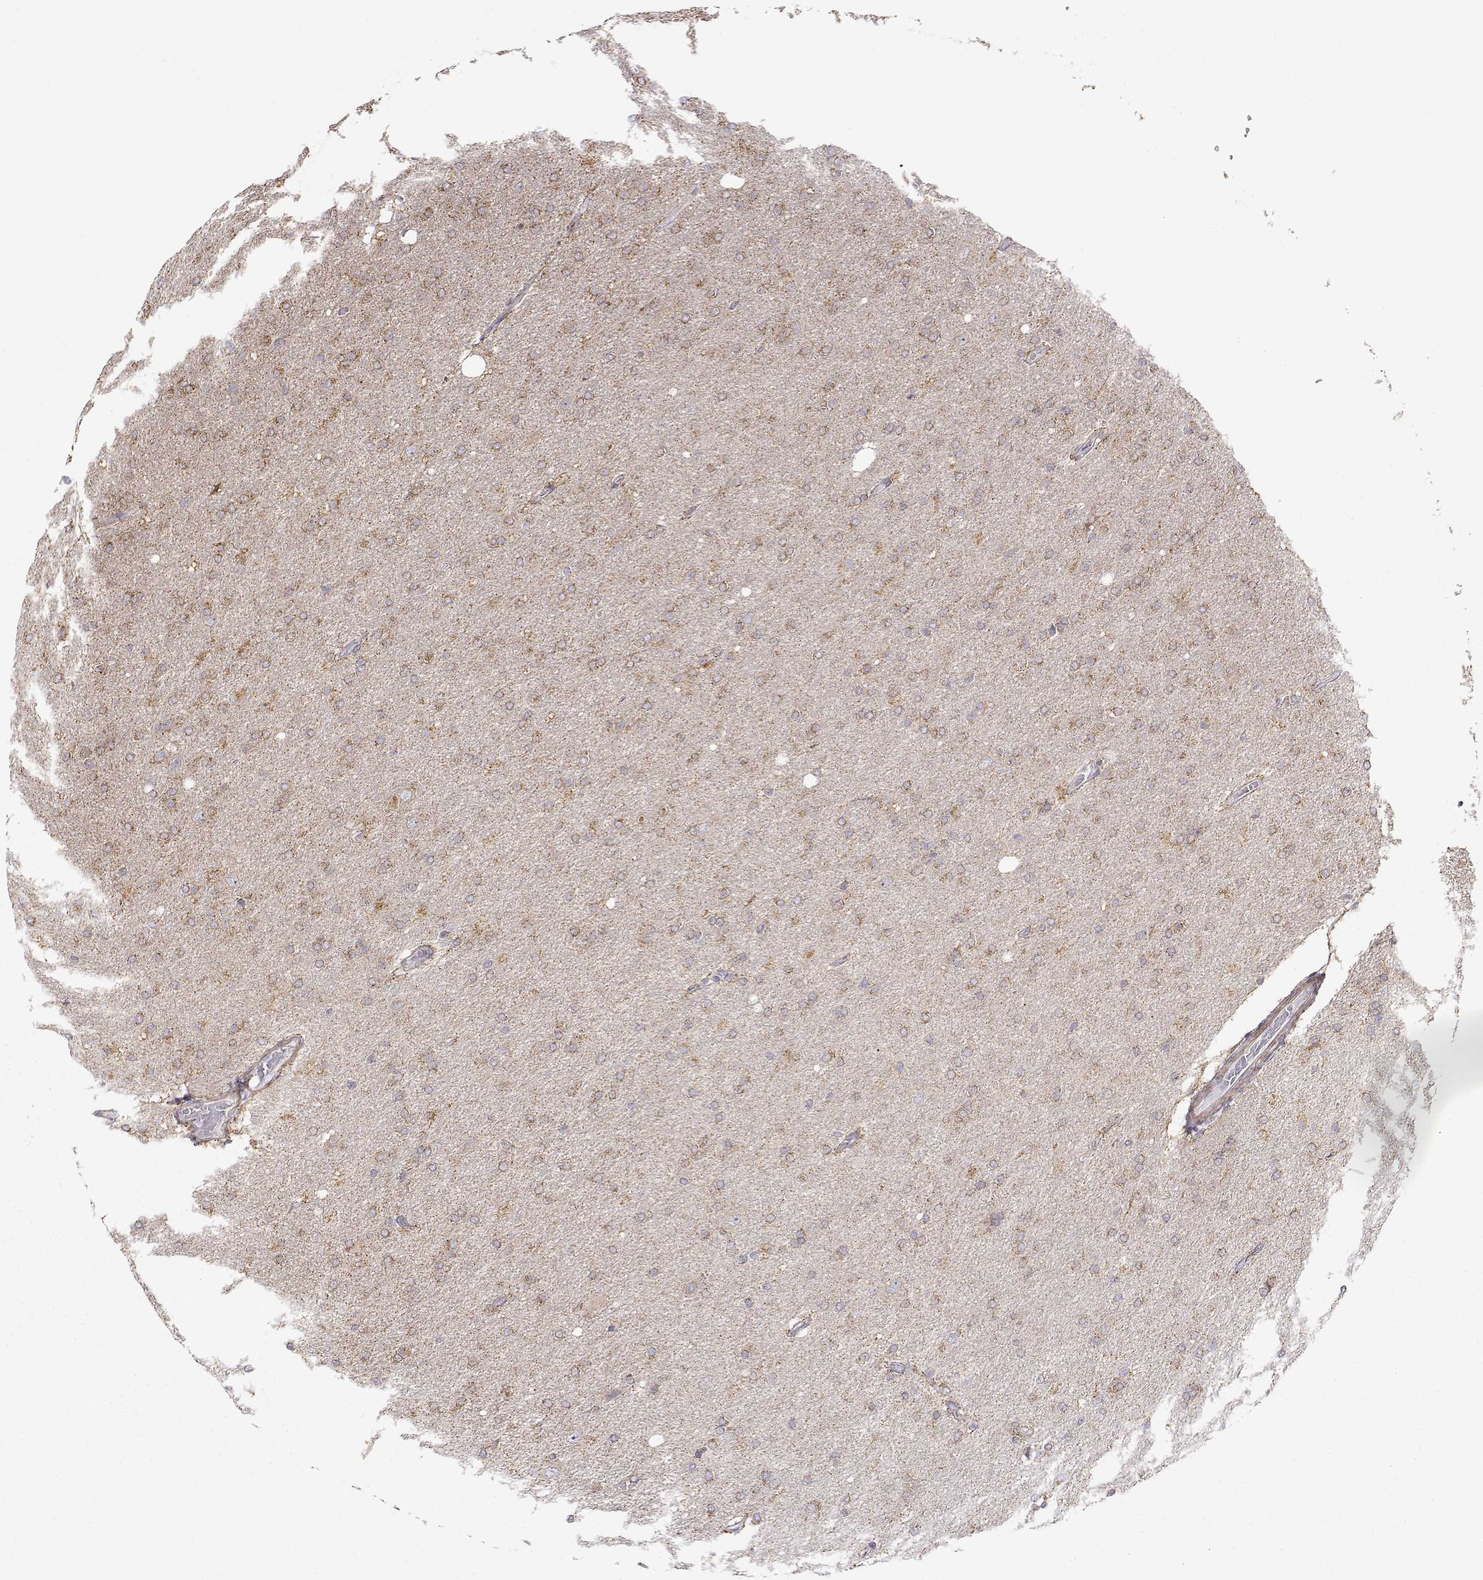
{"staining": {"intensity": "moderate", "quantity": ">75%", "location": "cytoplasmic/membranous"}, "tissue": "glioma", "cell_type": "Tumor cells", "image_type": "cancer", "snomed": [{"axis": "morphology", "description": "Glioma, malignant, High grade"}, {"axis": "topography", "description": "Cerebral cortex"}], "caption": "Human glioma stained with a protein marker displays moderate staining in tumor cells.", "gene": "PAIP1", "patient": {"sex": "male", "age": 70}}